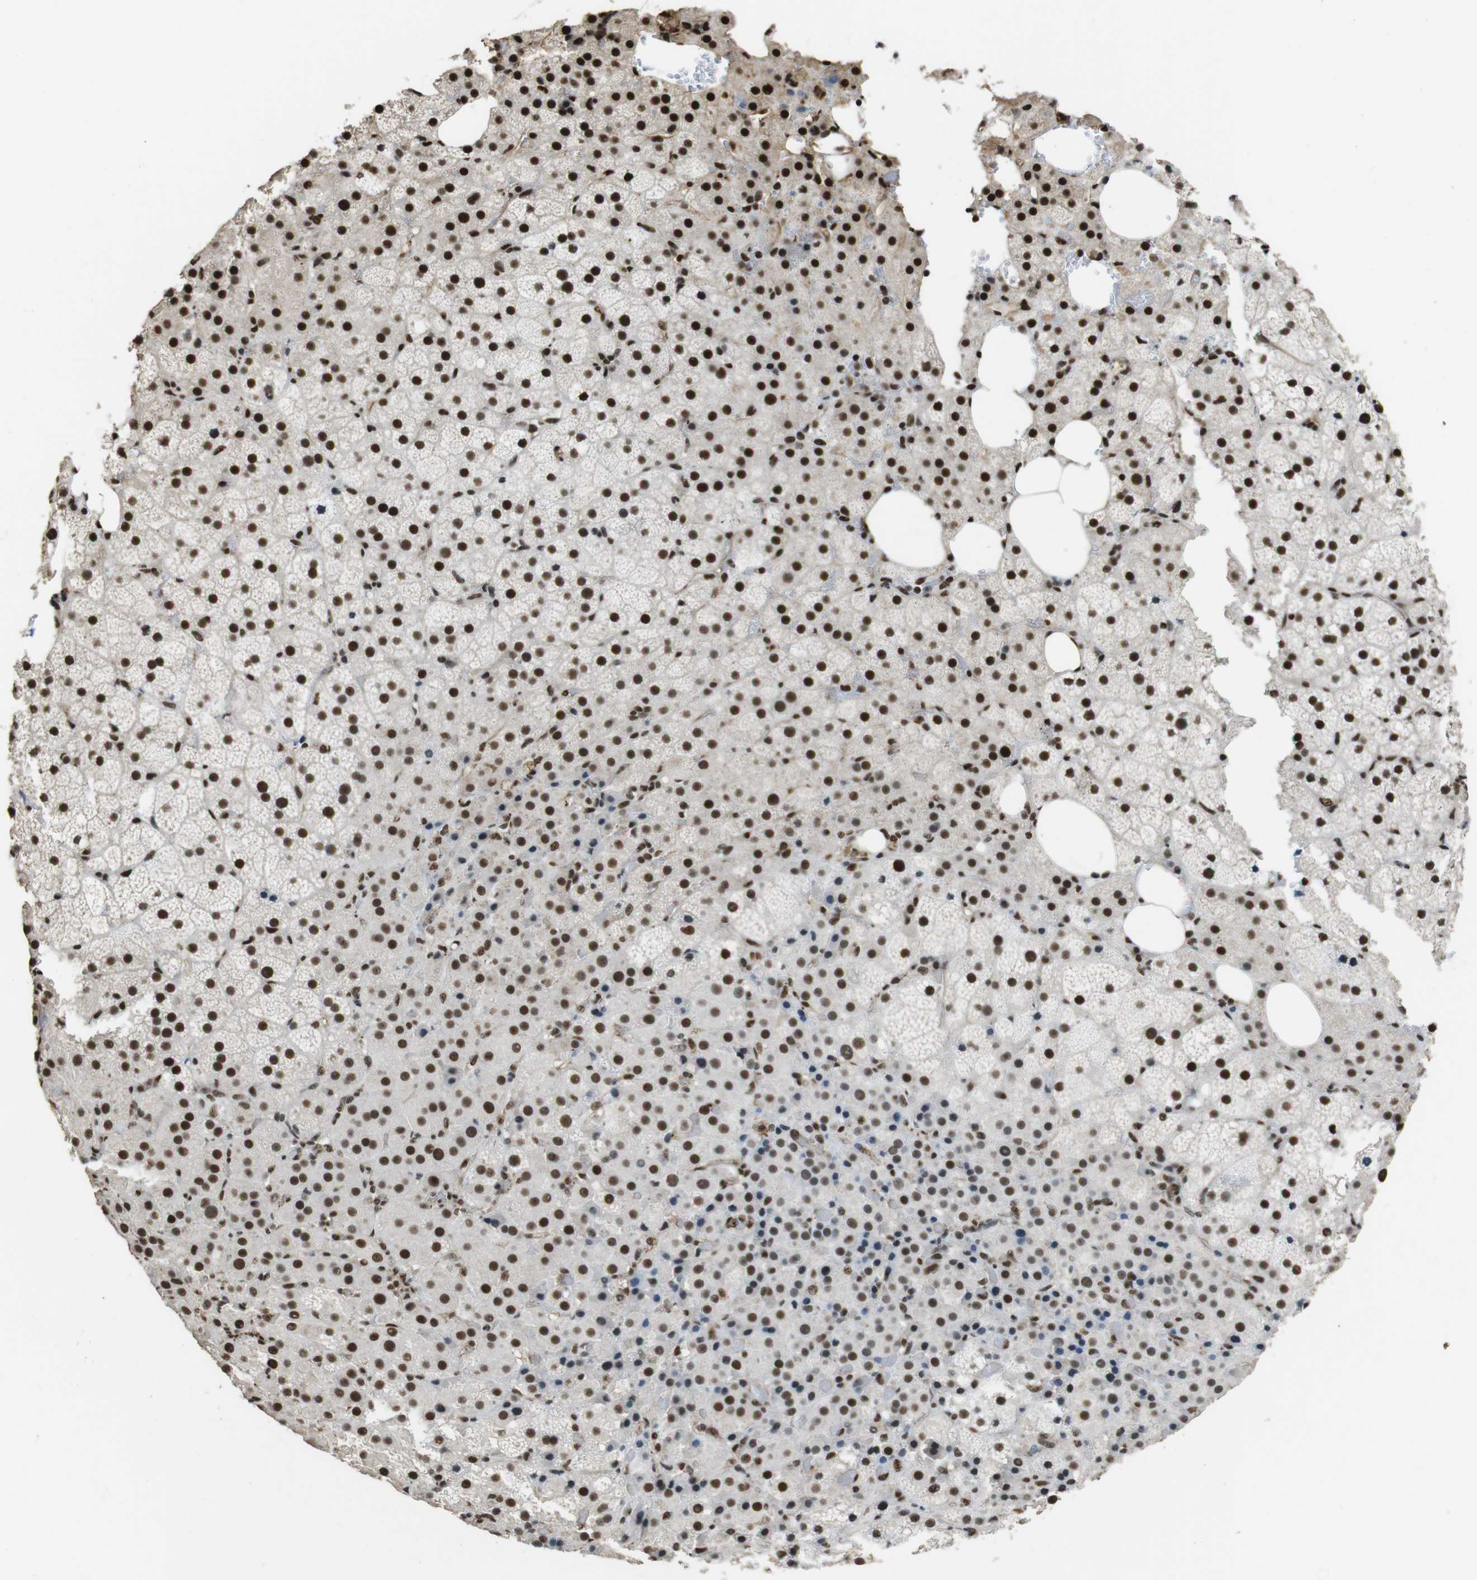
{"staining": {"intensity": "strong", "quantity": ">75%", "location": "nuclear"}, "tissue": "adrenal gland", "cell_type": "Glandular cells", "image_type": "normal", "snomed": [{"axis": "morphology", "description": "Normal tissue, NOS"}, {"axis": "topography", "description": "Adrenal gland"}], "caption": "Protein expression analysis of benign adrenal gland exhibits strong nuclear expression in about >75% of glandular cells.", "gene": "CSNK2B", "patient": {"sex": "female", "age": 59}}